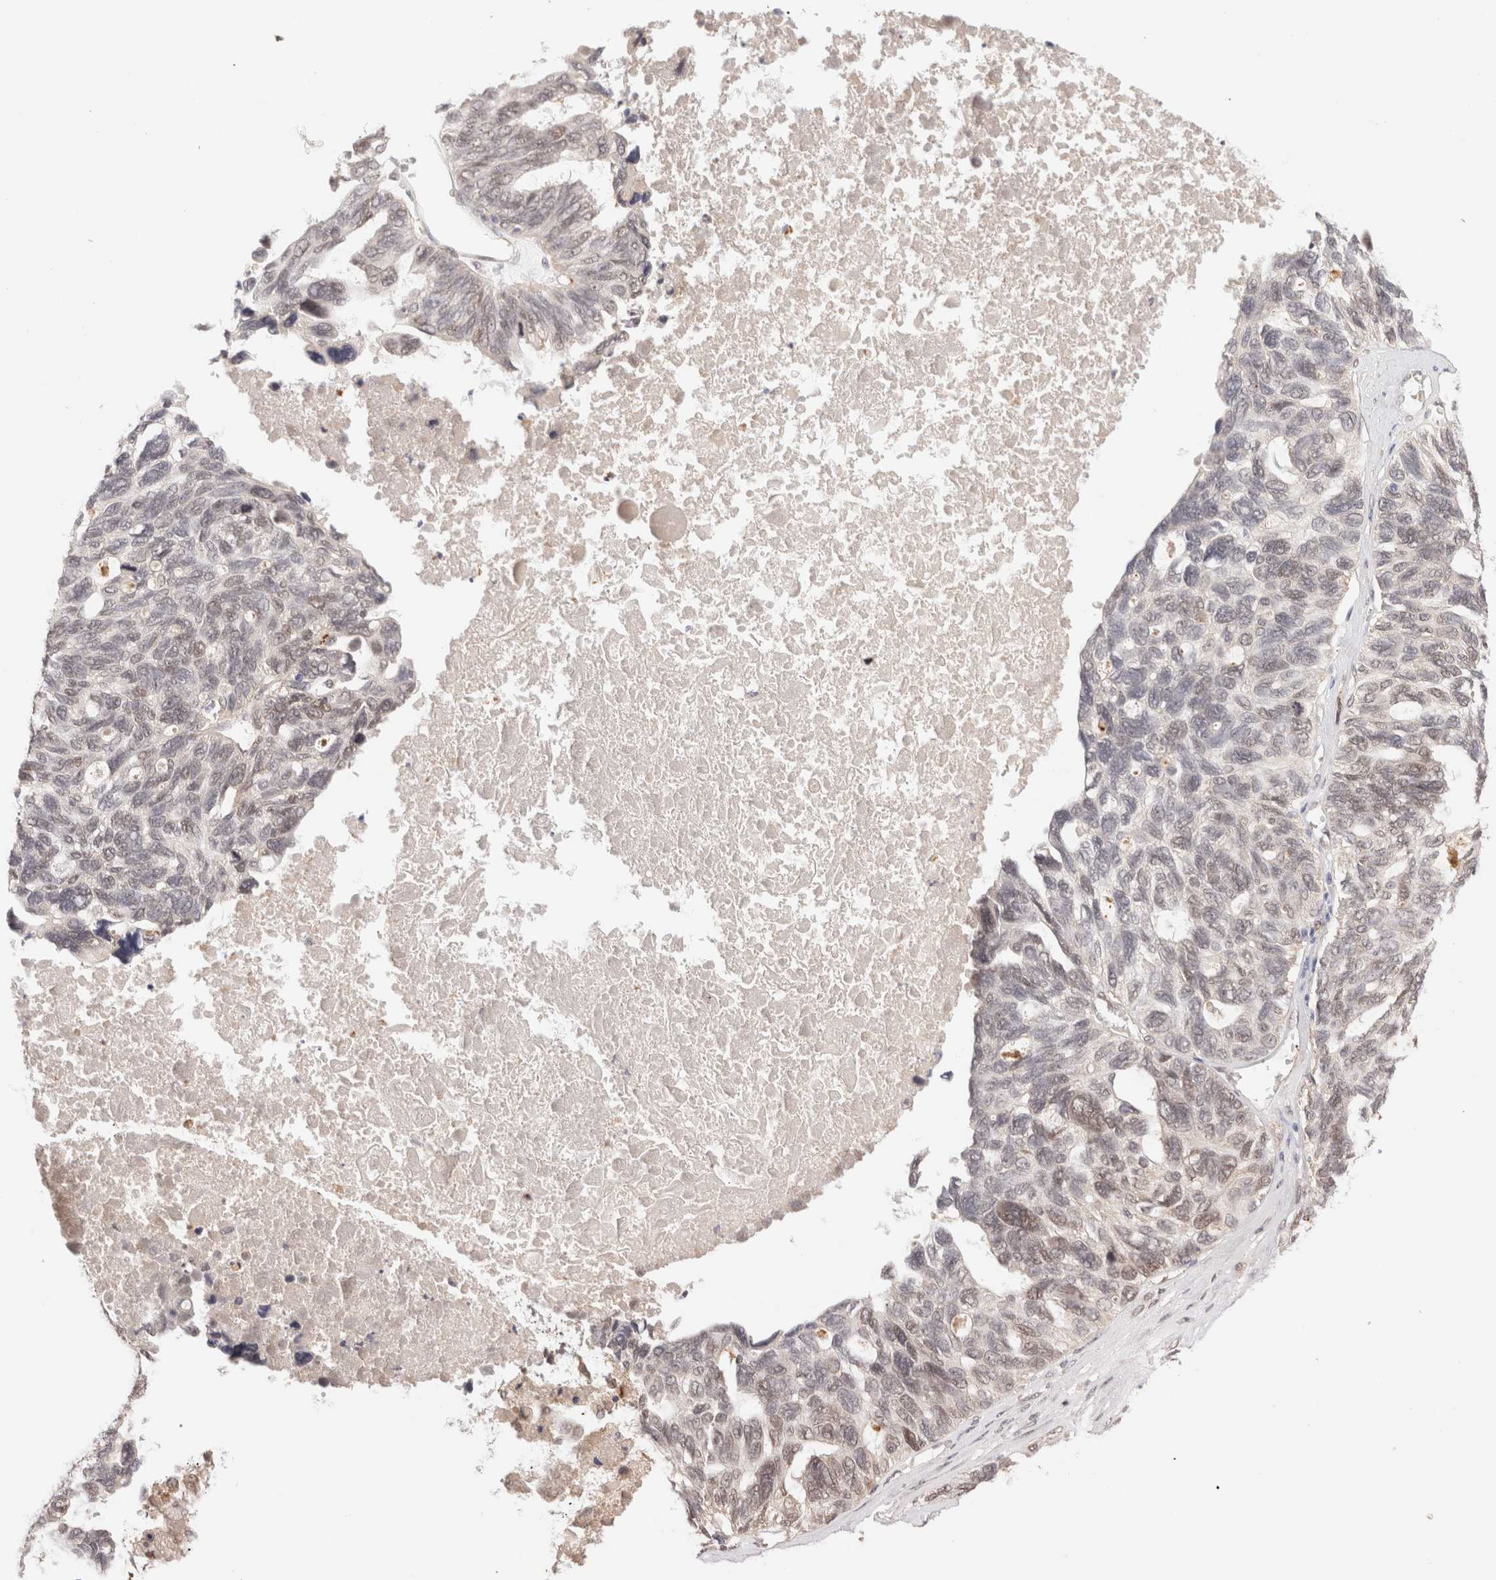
{"staining": {"intensity": "weak", "quantity": "<25%", "location": "cytoplasmic/membranous,nuclear"}, "tissue": "ovarian cancer", "cell_type": "Tumor cells", "image_type": "cancer", "snomed": [{"axis": "morphology", "description": "Cystadenocarcinoma, serous, NOS"}, {"axis": "topography", "description": "Ovary"}], "caption": "A high-resolution micrograph shows immunohistochemistry (IHC) staining of ovarian cancer, which reveals no significant expression in tumor cells.", "gene": "BRPF3", "patient": {"sex": "female", "age": 79}}